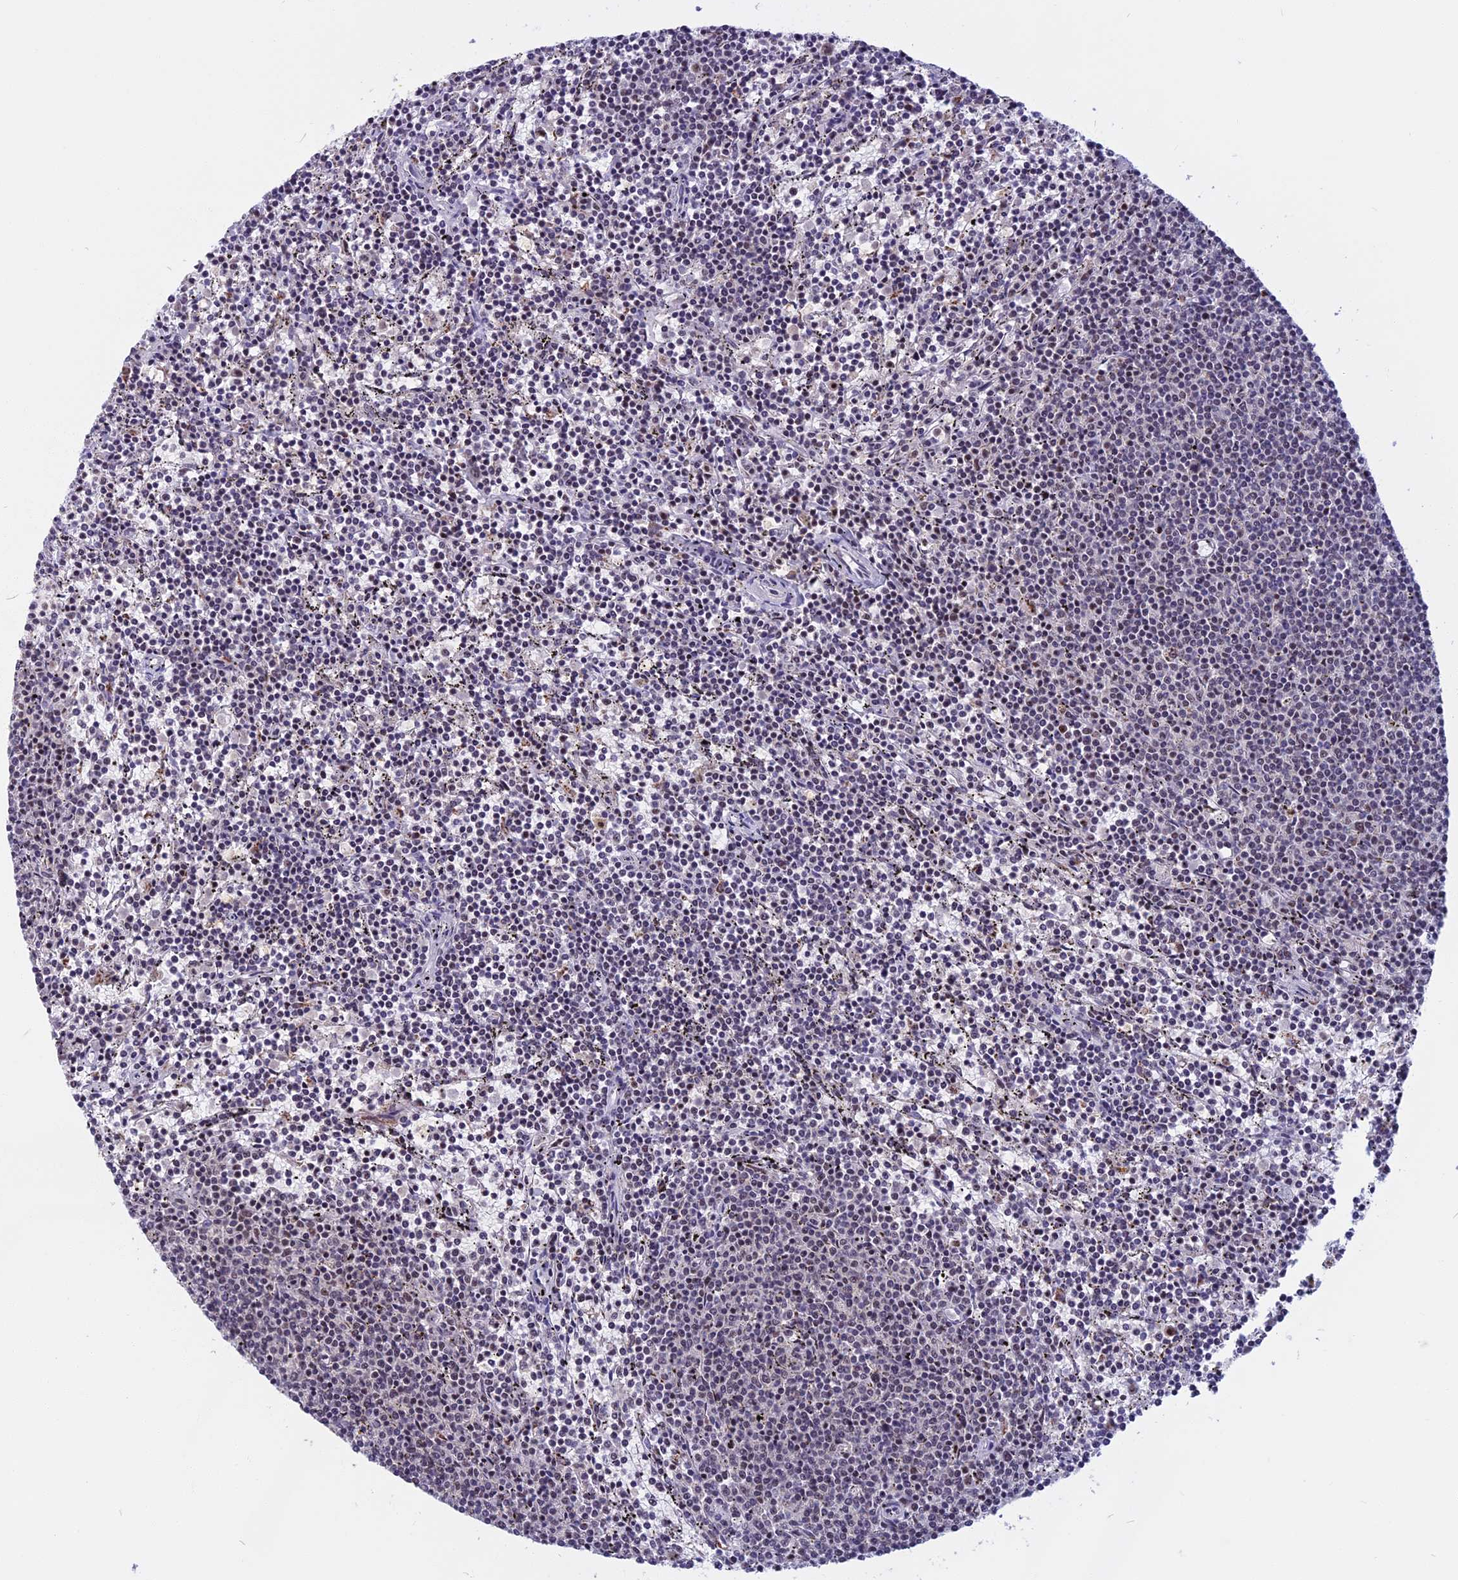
{"staining": {"intensity": "negative", "quantity": "none", "location": "none"}, "tissue": "lymphoma", "cell_type": "Tumor cells", "image_type": "cancer", "snomed": [{"axis": "morphology", "description": "Malignant lymphoma, non-Hodgkin's type, Low grade"}, {"axis": "topography", "description": "Spleen"}], "caption": "Immunohistochemistry (IHC) image of neoplastic tissue: human lymphoma stained with DAB reveals no significant protein staining in tumor cells. (DAB (3,3'-diaminobenzidine) immunohistochemistry (IHC) visualized using brightfield microscopy, high magnification).", "gene": "CDC7", "patient": {"sex": "female", "age": 50}}